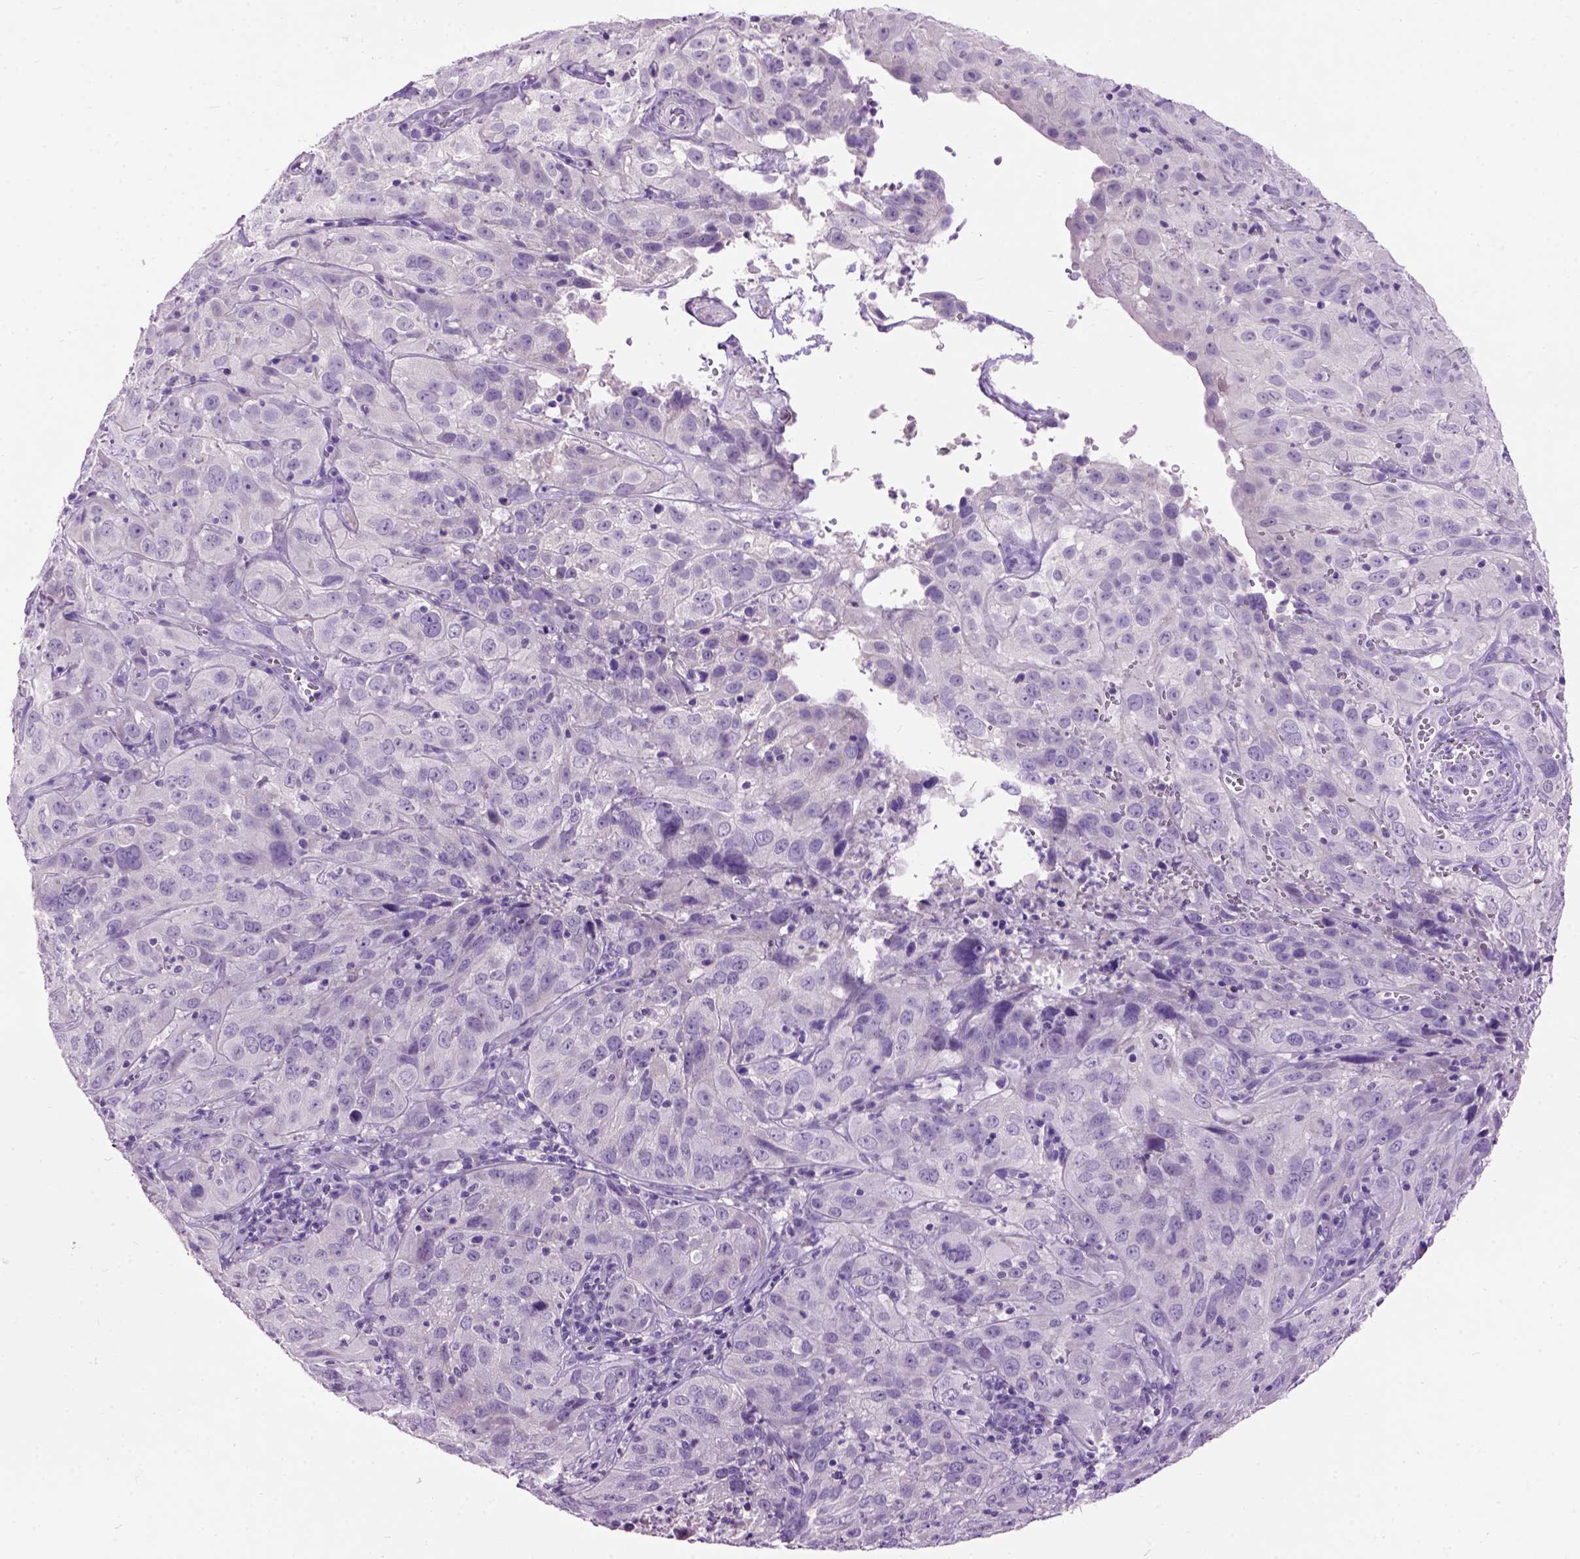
{"staining": {"intensity": "negative", "quantity": "none", "location": "none"}, "tissue": "cervical cancer", "cell_type": "Tumor cells", "image_type": "cancer", "snomed": [{"axis": "morphology", "description": "Squamous cell carcinoma, NOS"}, {"axis": "topography", "description": "Cervix"}], "caption": "Photomicrograph shows no protein staining in tumor cells of cervical cancer (squamous cell carcinoma) tissue.", "gene": "MAPT", "patient": {"sex": "female", "age": 32}}